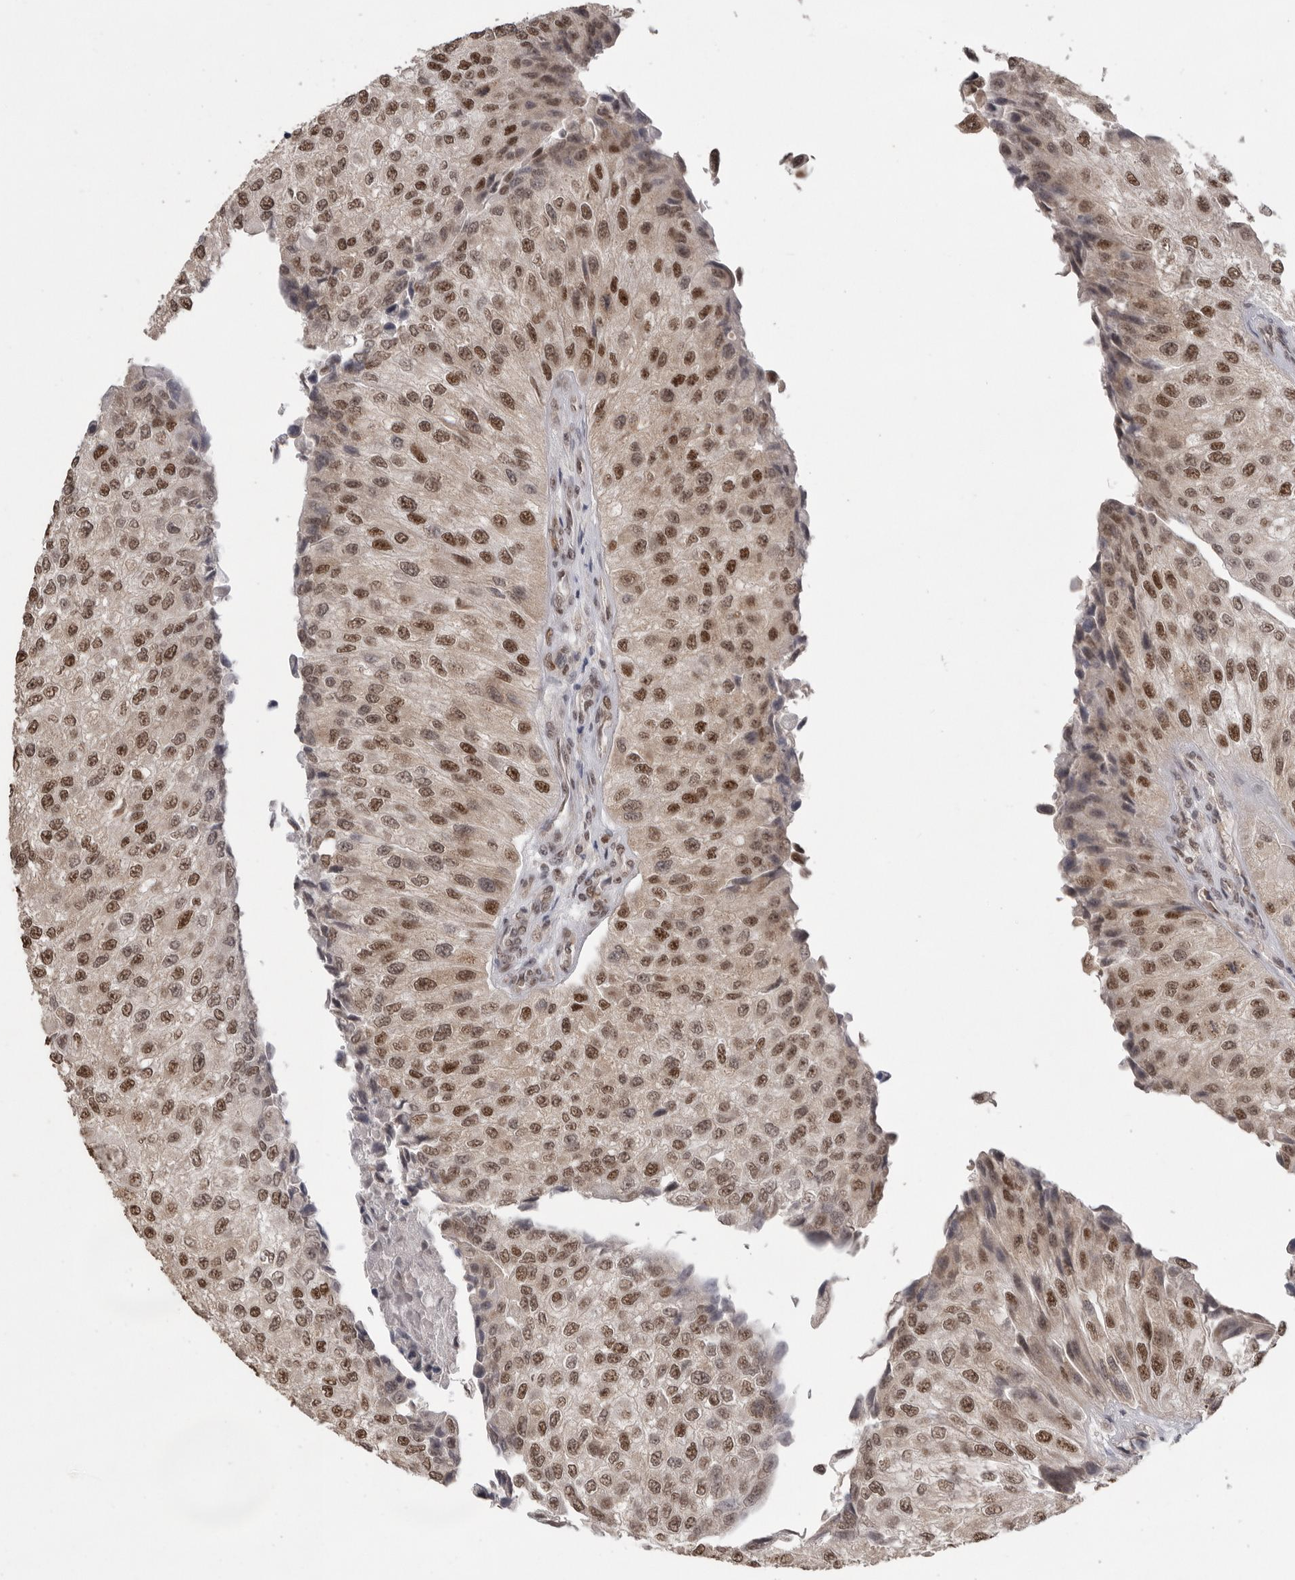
{"staining": {"intensity": "moderate", "quantity": ">75%", "location": "nuclear"}, "tissue": "urothelial cancer", "cell_type": "Tumor cells", "image_type": "cancer", "snomed": [{"axis": "morphology", "description": "Urothelial carcinoma, High grade"}, {"axis": "topography", "description": "Kidney"}, {"axis": "topography", "description": "Urinary bladder"}], "caption": "High-magnification brightfield microscopy of urothelial cancer stained with DAB (3,3'-diaminobenzidine) (brown) and counterstained with hematoxylin (blue). tumor cells exhibit moderate nuclear positivity is present in approximately>75% of cells.", "gene": "PPP1R10", "patient": {"sex": "male", "age": 77}}